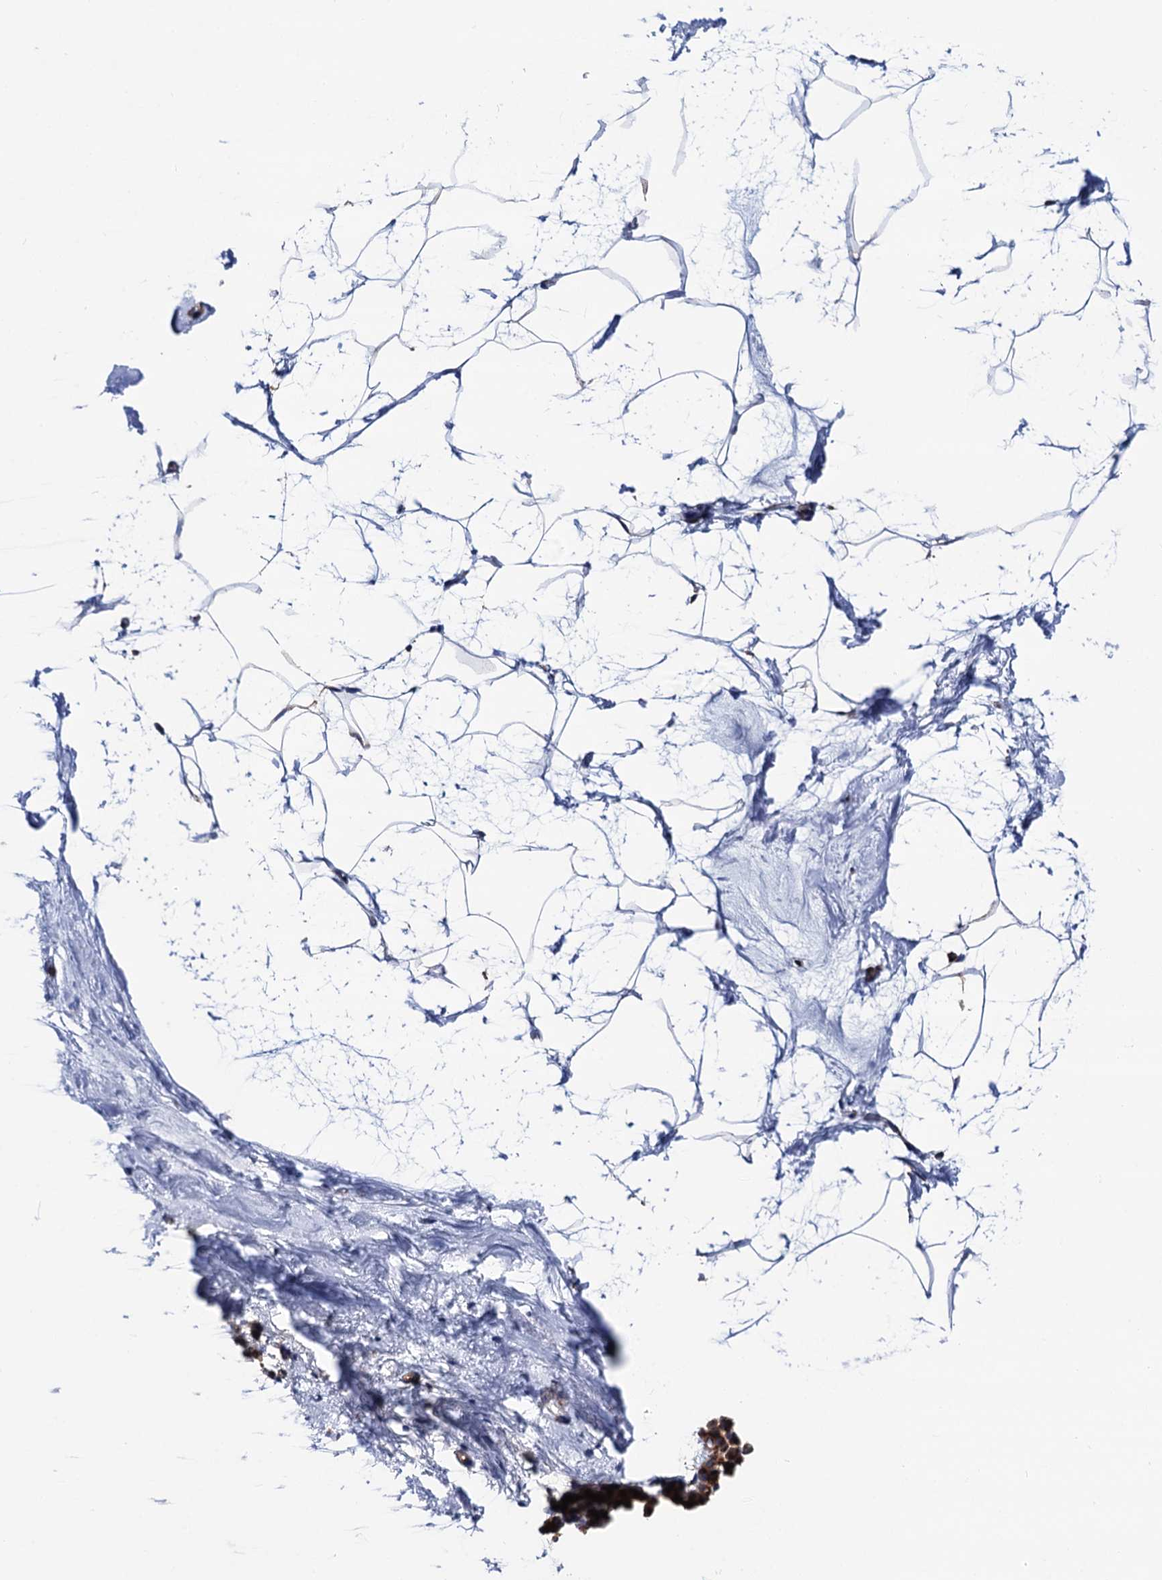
{"staining": {"intensity": "negative", "quantity": "none", "location": "none"}, "tissue": "breast", "cell_type": "Adipocytes", "image_type": "normal", "snomed": [{"axis": "morphology", "description": "Normal tissue, NOS"}, {"axis": "topography", "description": "Breast"}], "caption": "Adipocytes show no significant protein staining in benign breast. (Brightfield microscopy of DAB IHC at high magnification).", "gene": "ZDHHC18", "patient": {"sex": "female", "age": 62}}